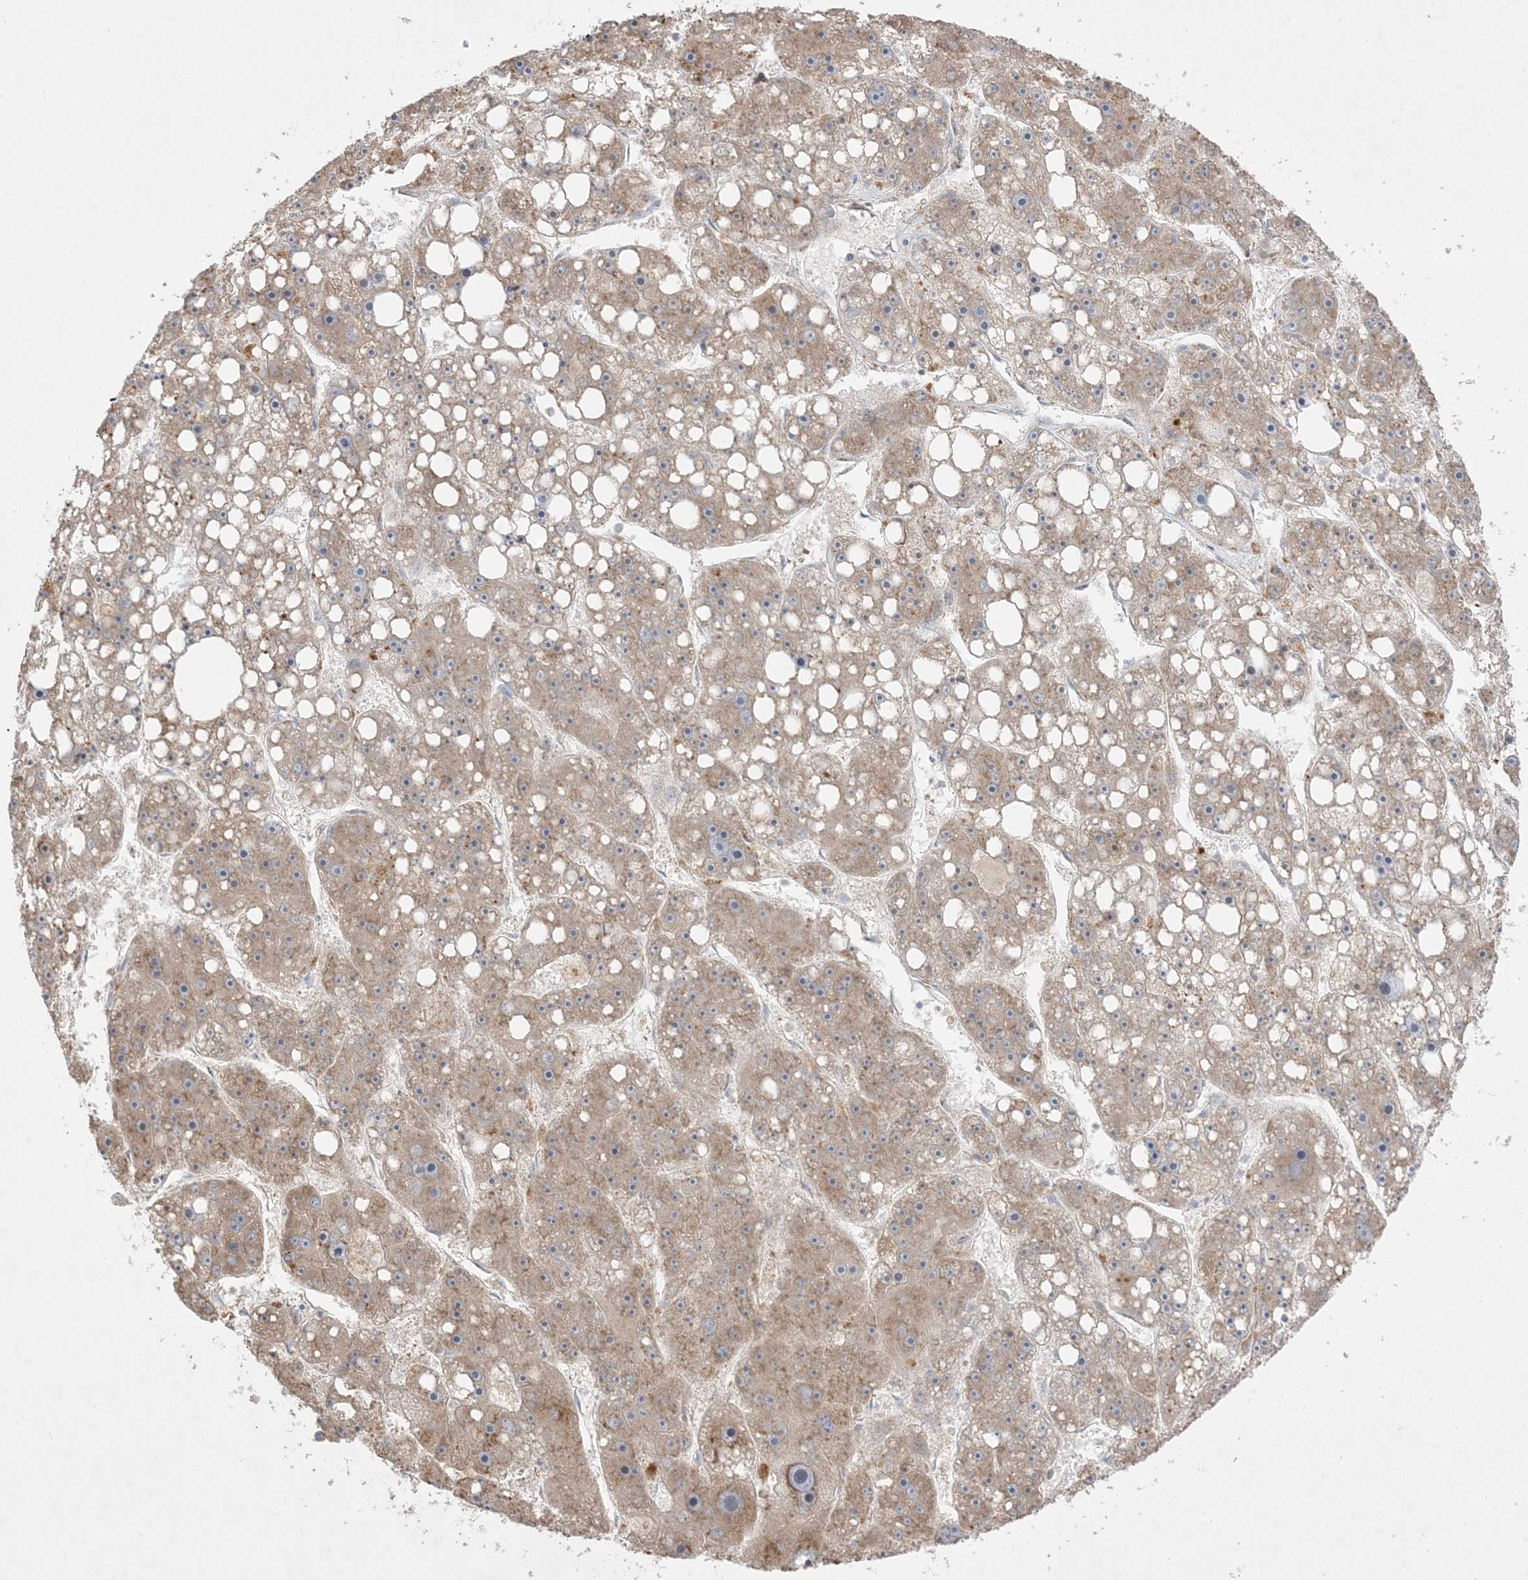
{"staining": {"intensity": "weak", "quantity": ">75%", "location": "cytoplasmic/membranous"}, "tissue": "liver cancer", "cell_type": "Tumor cells", "image_type": "cancer", "snomed": [{"axis": "morphology", "description": "Carcinoma, Hepatocellular, NOS"}, {"axis": "topography", "description": "Liver"}], "caption": "This micrograph shows immunohistochemistry staining of human liver cancer, with low weak cytoplasmic/membranous staining in approximately >75% of tumor cells.", "gene": "MMGT1", "patient": {"sex": "female", "age": 61}}